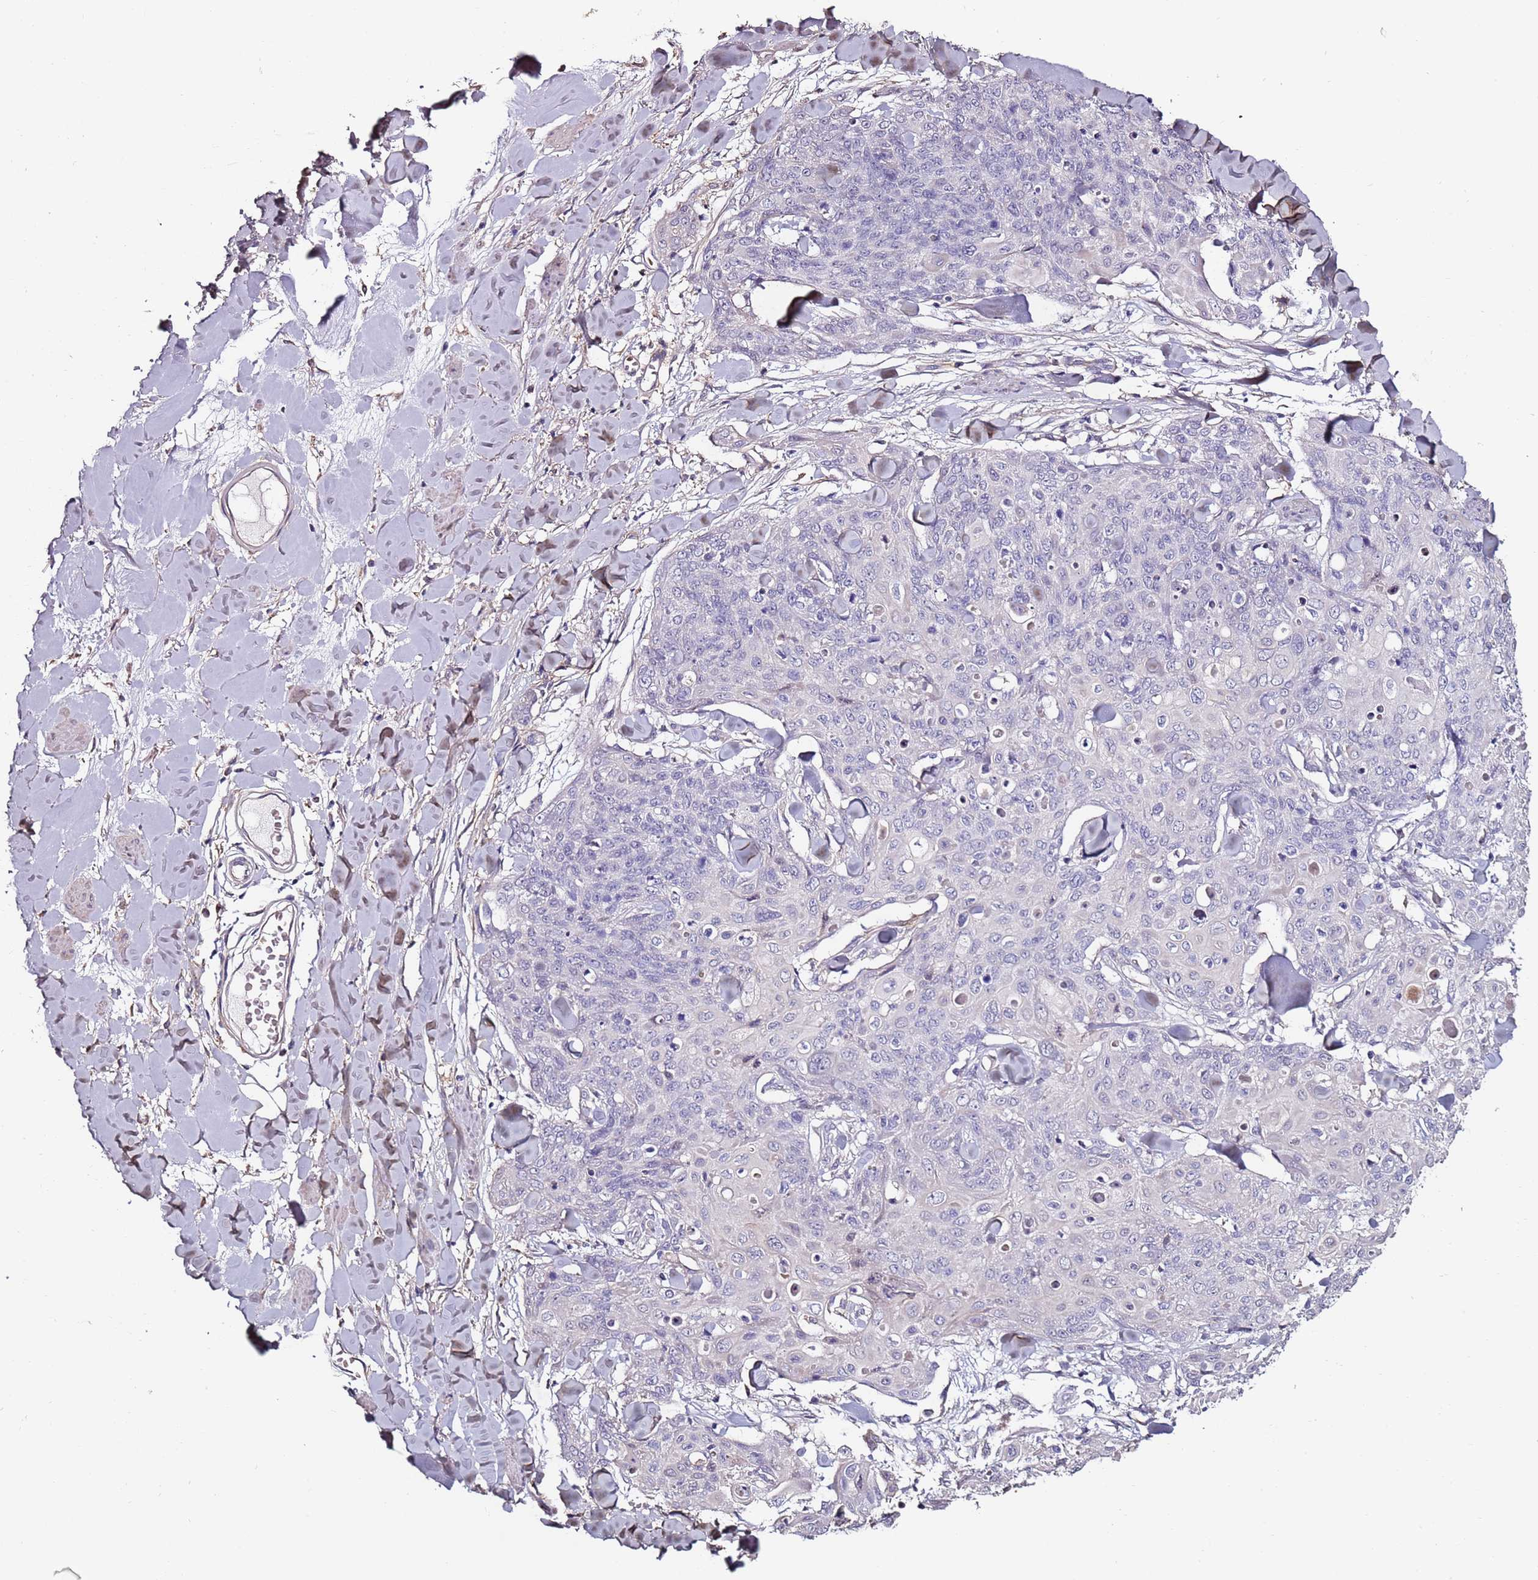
{"staining": {"intensity": "negative", "quantity": "none", "location": "none"}, "tissue": "skin cancer", "cell_type": "Tumor cells", "image_type": "cancer", "snomed": [{"axis": "morphology", "description": "Squamous cell carcinoma, NOS"}, {"axis": "topography", "description": "Skin"}, {"axis": "topography", "description": "Vulva"}], "caption": "Protein analysis of skin squamous cell carcinoma demonstrates no significant expression in tumor cells.", "gene": "C3orf80", "patient": {"sex": "female", "age": 85}}